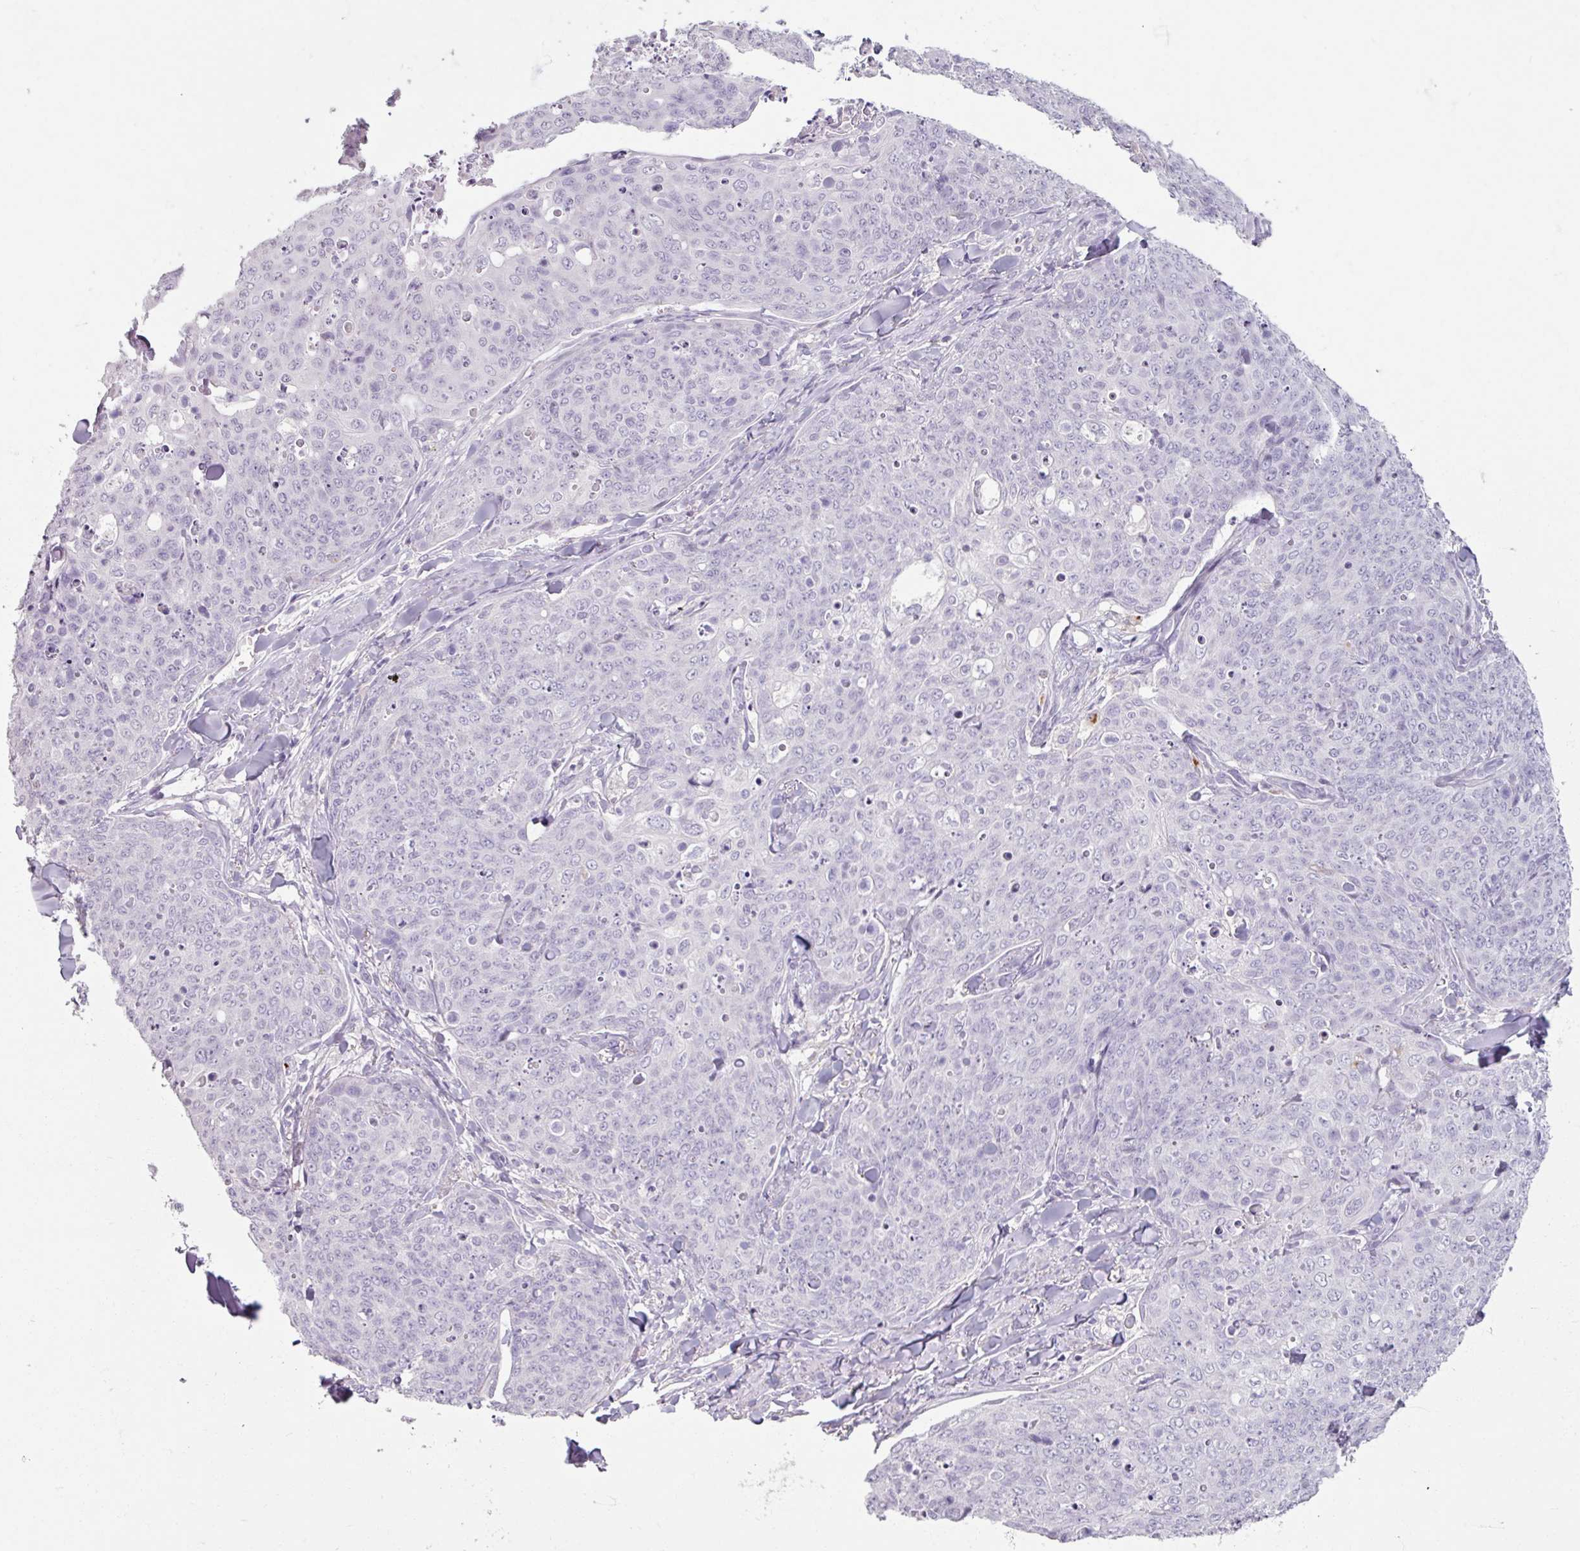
{"staining": {"intensity": "negative", "quantity": "none", "location": "none"}, "tissue": "skin cancer", "cell_type": "Tumor cells", "image_type": "cancer", "snomed": [{"axis": "morphology", "description": "Squamous cell carcinoma, NOS"}, {"axis": "topography", "description": "Skin"}, {"axis": "topography", "description": "Vulva"}], "caption": "DAB immunohistochemical staining of skin cancer (squamous cell carcinoma) reveals no significant expression in tumor cells.", "gene": "SLC27A5", "patient": {"sex": "female", "age": 85}}